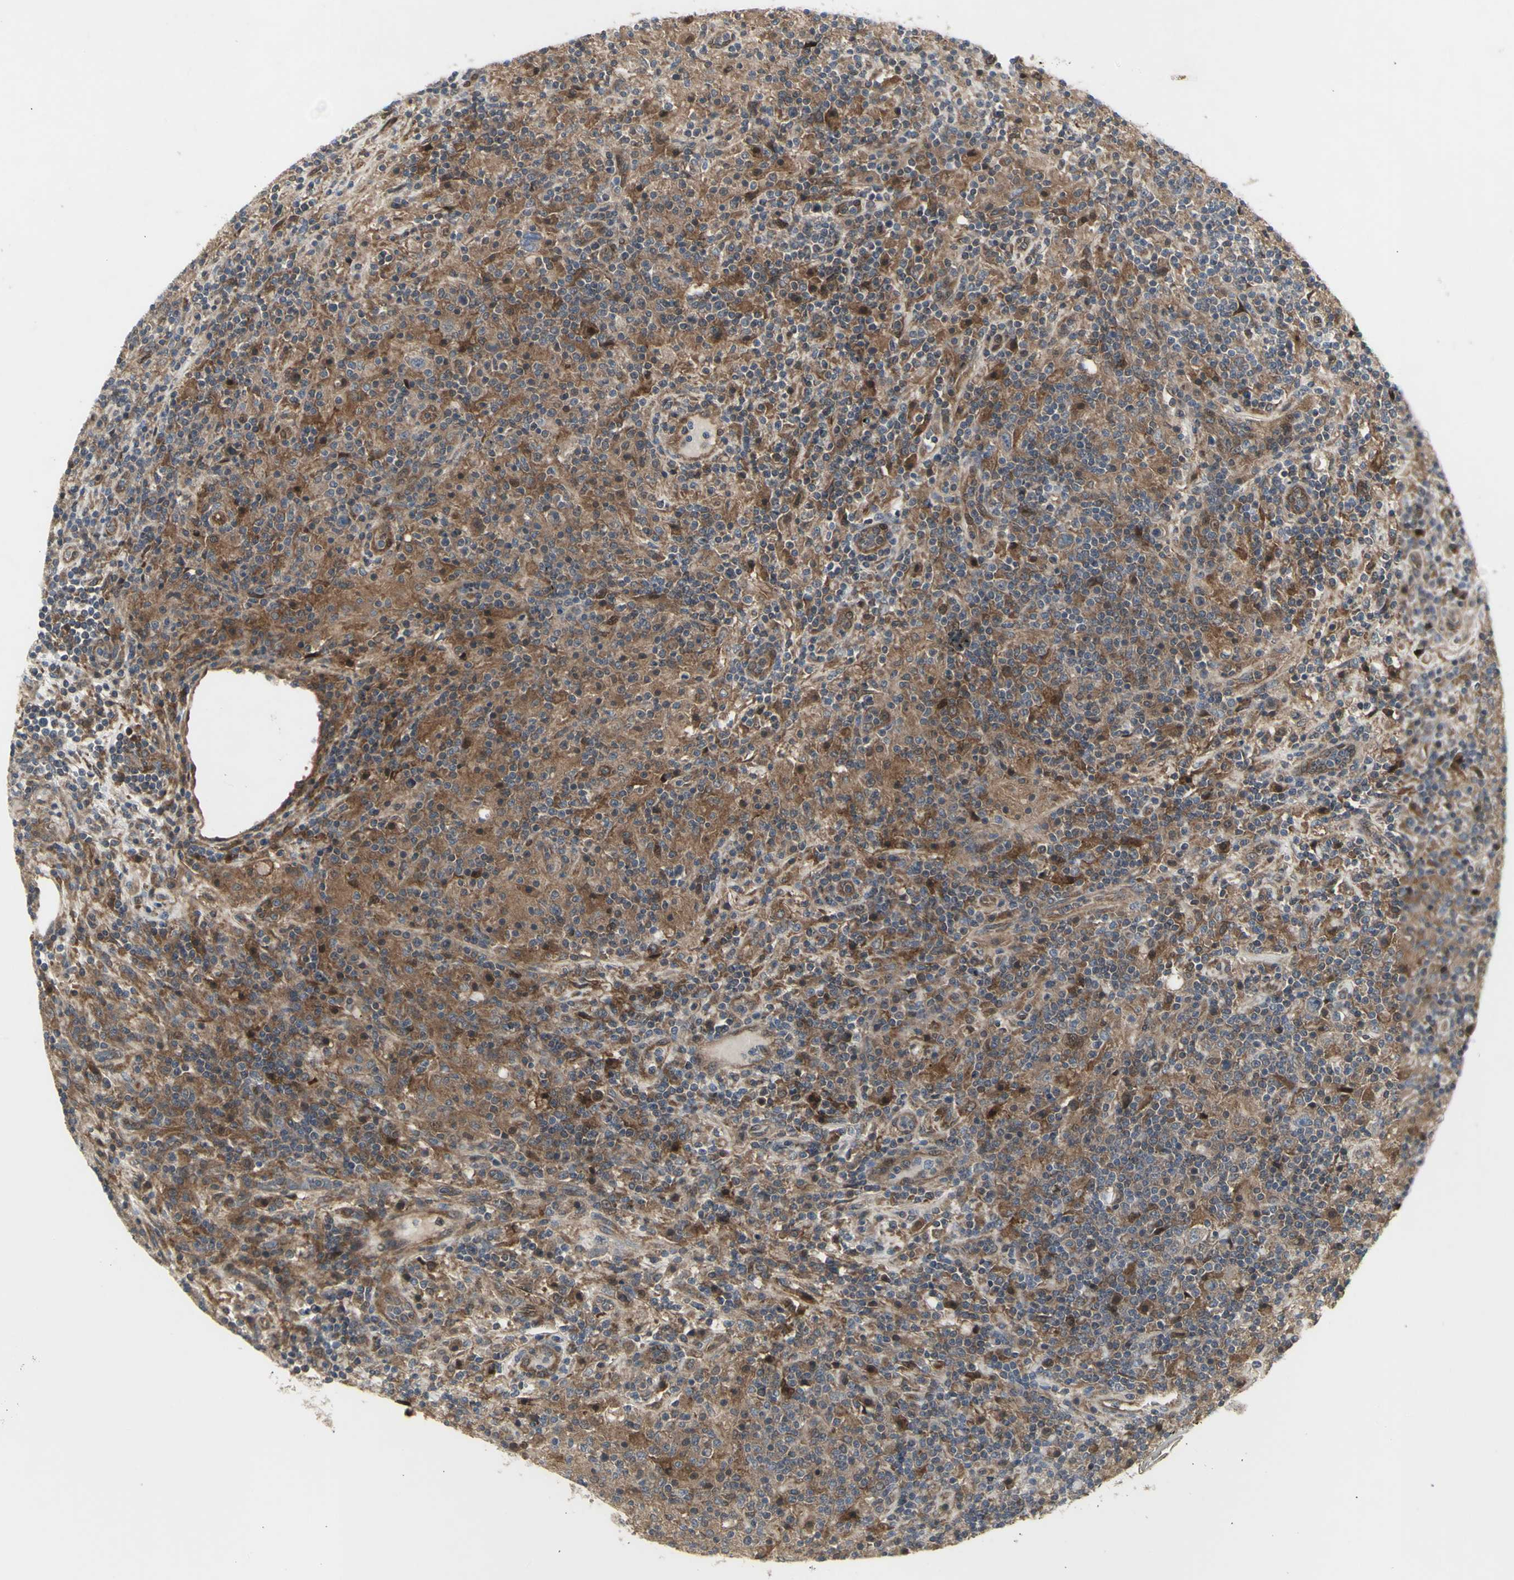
{"staining": {"intensity": "negative", "quantity": "none", "location": "none"}, "tissue": "lymphoma", "cell_type": "Tumor cells", "image_type": "cancer", "snomed": [{"axis": "morphology", "description": "Hodgkin's disease, NOS"}, {"axis": "topography", "description": "Lymph node"}], "caption": "Immunohistochemistry photomicrograph of neoplastic tissue: human lymphoma stained with DAB (3,3'-diaminobenzidine) demonstrates no significant protein positivity in tumor cells.", "gene": "CHURC1-FNTB", "patient": {"sex": "male", "age": 70}}